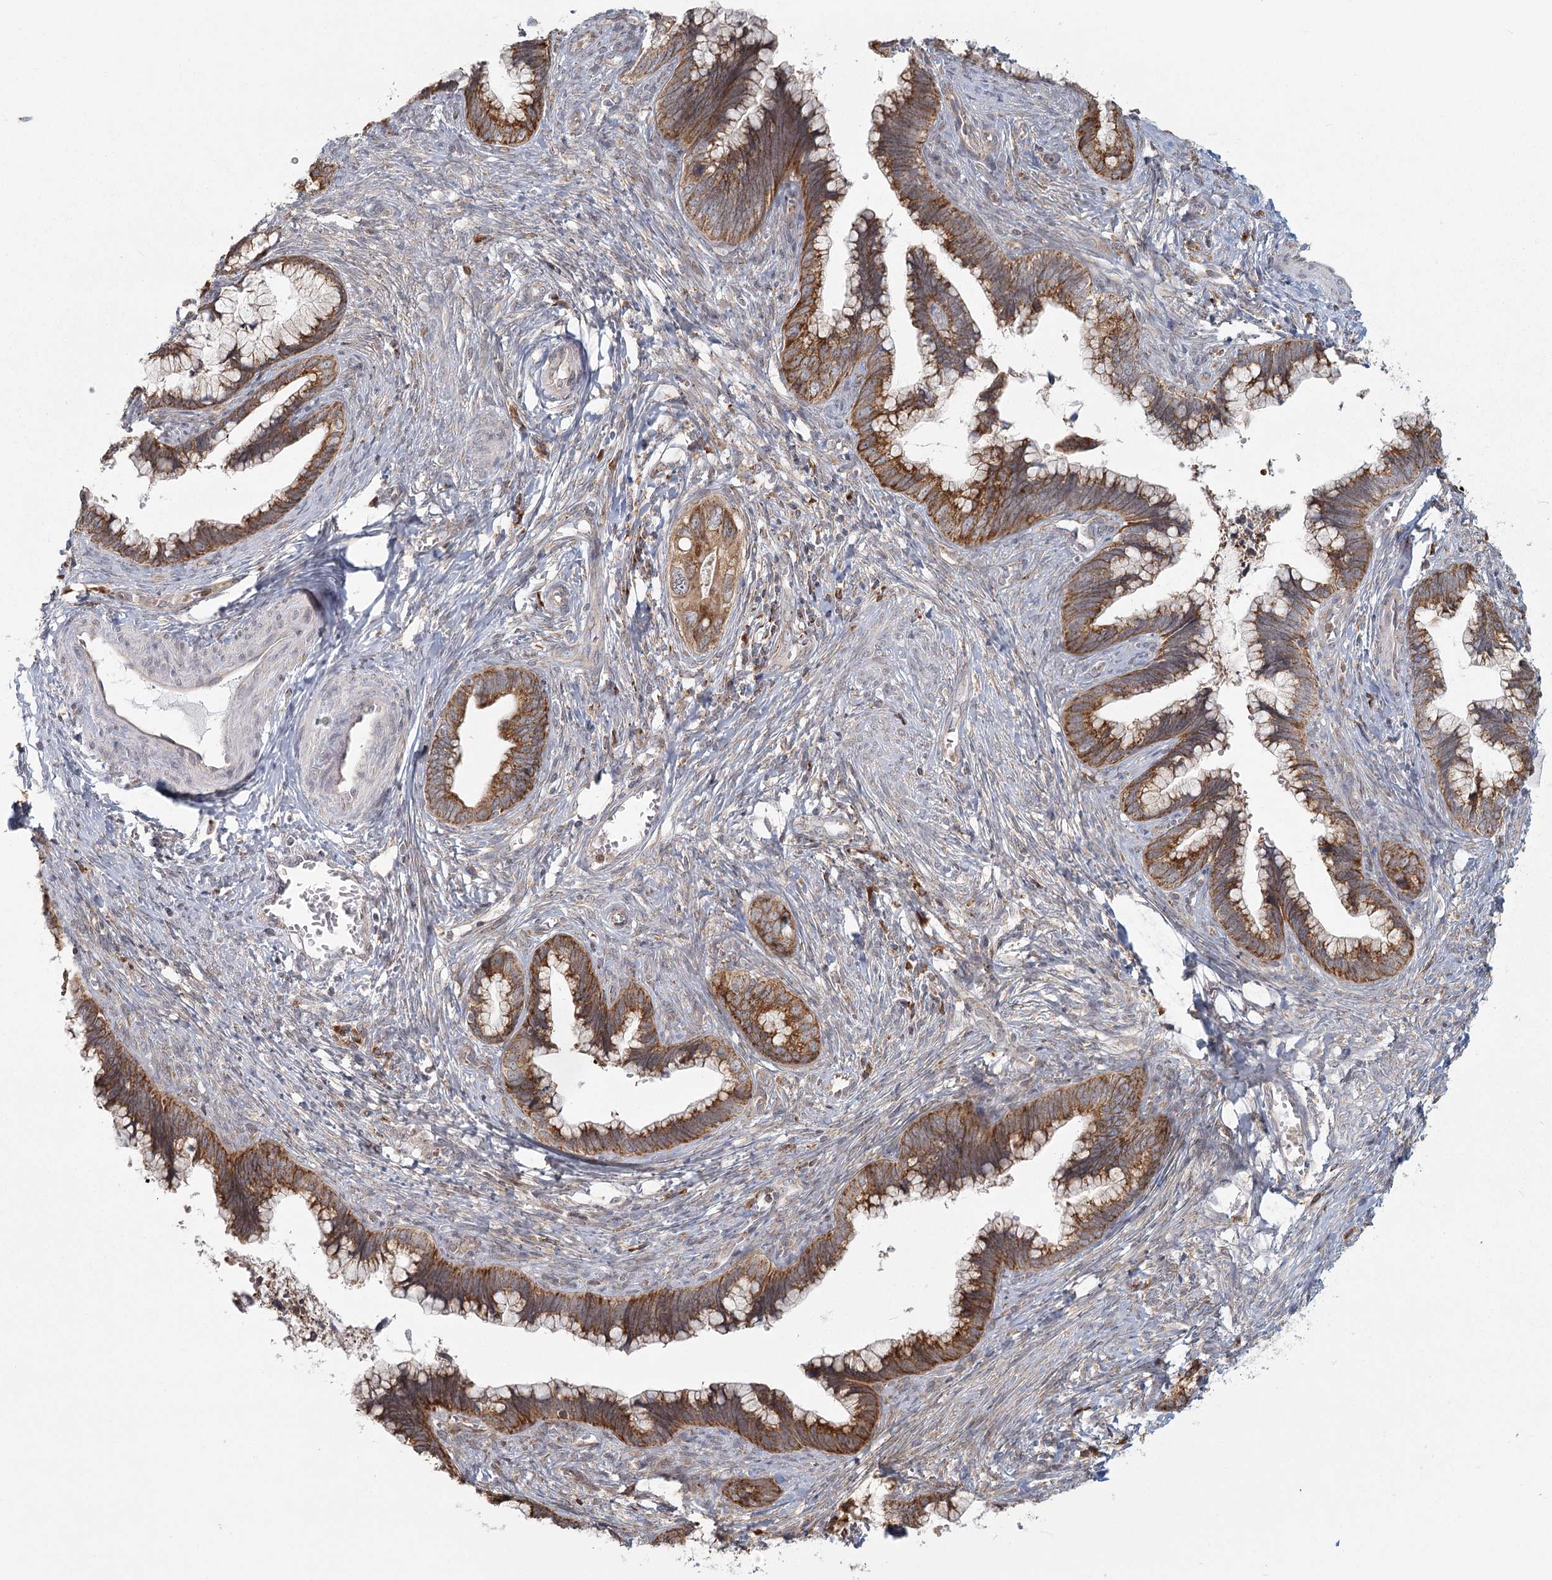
{"staining": {"intensity": "moderate", "quantity": ">75%", "location": "cytoplasmic/membranous"}, "tissue": "cervical cancer", "cell_type": "Tumor cells", "image_type": "cancer", "snomed": [{"axis": "morphology", "description": "Adenocarcinoma, NOS"}, {"axis": "topography", "description": "Cervix"}], "caption": "Adenocarcinoma (cervical) was stained to show a protein in brown. There is medium levels of moderate cytoplasmic/membranous staining in about >75% of tumor cells. (brown staining indicates protein expression, while blue staining denotes nuclei).", "gene": "LACTB", "patient": {"sex": "female", "age": 44}}